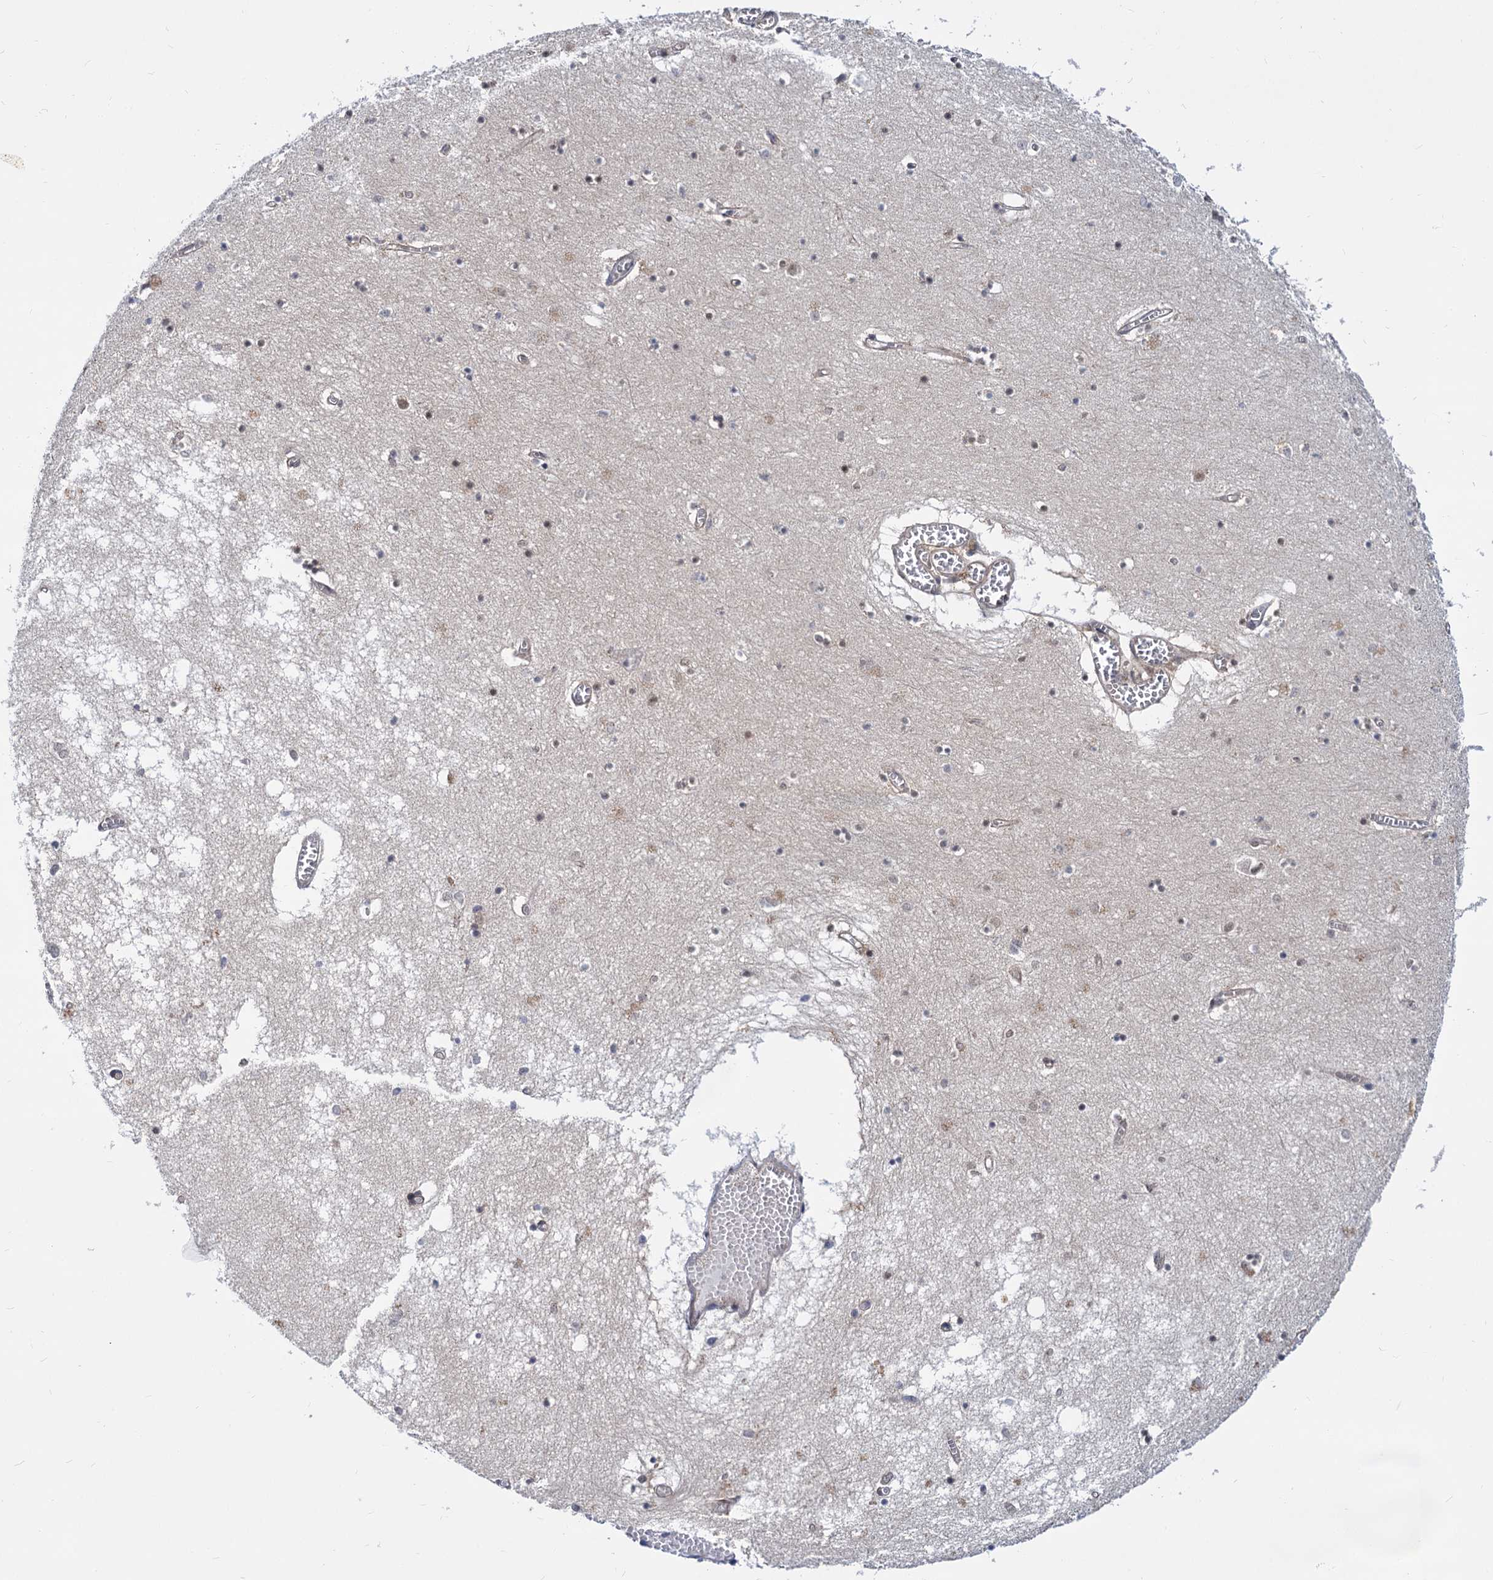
{"staining": {"intensity": "weak", "quantity": "25%-75%", "location": "cytoplasmic/membranous,nuclear"}, "tissue": "hippocampus", "cell_type": "Glial cells", "image_type": "normal", "snomed": [{"axis": "morphology", "description": "Normal tissue, NOS"}, {"axis": "topography", "description": "Hippocampus"}], "caption": "A low amount of weak cytoplasmic/membranous,nuclear expression is seen in approximately 25%-75% of glial cells in normal hippocampus. Nuclei are stained in blue.", "gene": "SNX15", "patient": {"sex": "male", "age": 70}}